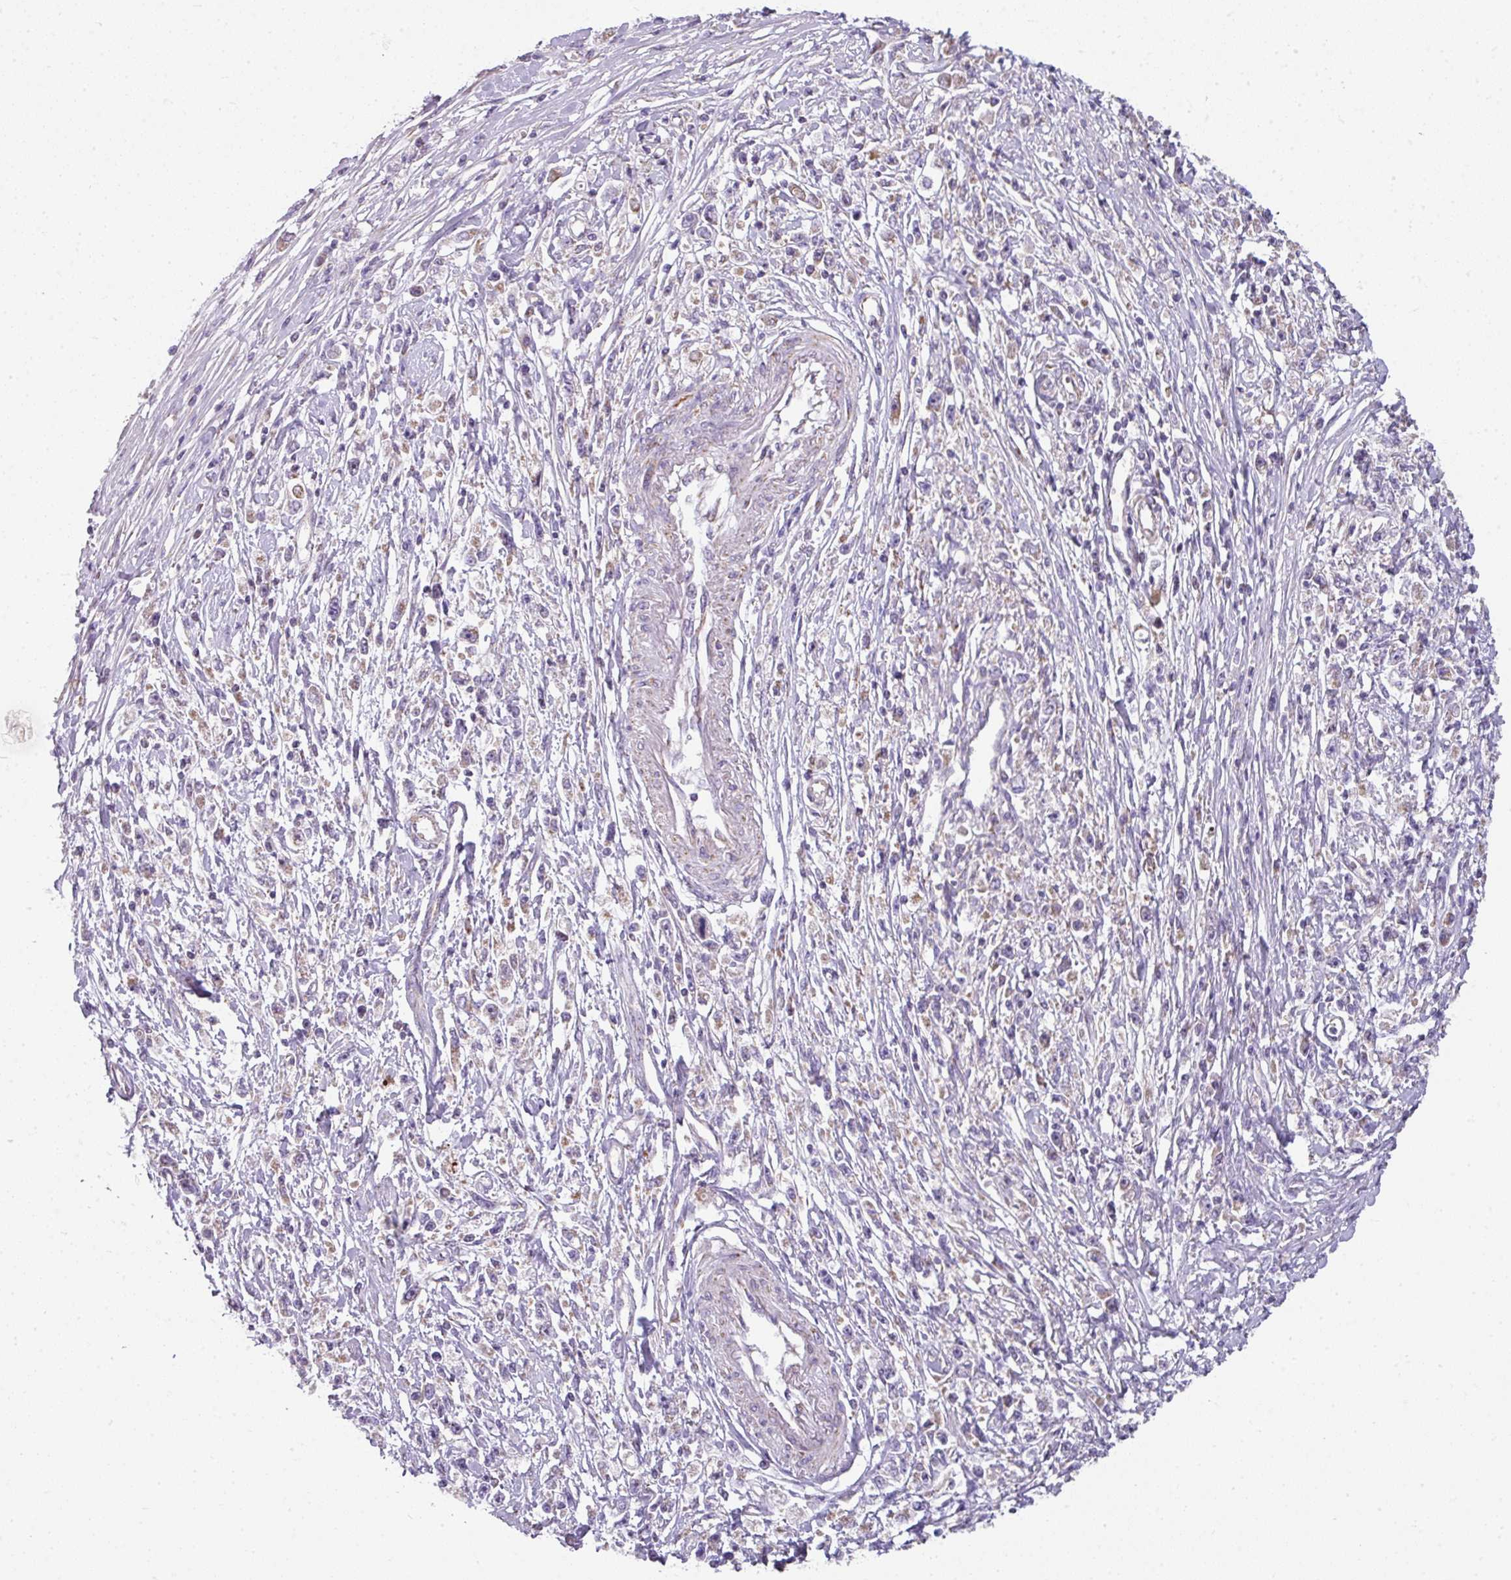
{"staining": {"intensity": "negative", "quantity": "none", "location": "none"}, "tissue": "stomach cancer", "cell_type": "Tumor cells", "image_type": "cancer", "snomed": [{"axis": "morphology", "description": "Adenocarcinoma, NOS"}, {"axis": "topography", "description": "Stomach"}], "caption": "This photomicrograph is of stomach cancer (adenocarcinoma) stained with immunohistochemistry to label a protein in brown with the nuclei are counter-stained blue. There is no staining in tumor cells. The staining is performed using DAB (3,3'-diaminobenzidine) brown chromogen with nuclei counter-stained in using hematoxylin.", "gene": "PALS2", "patient": {"sex": "female", "age": 59}}